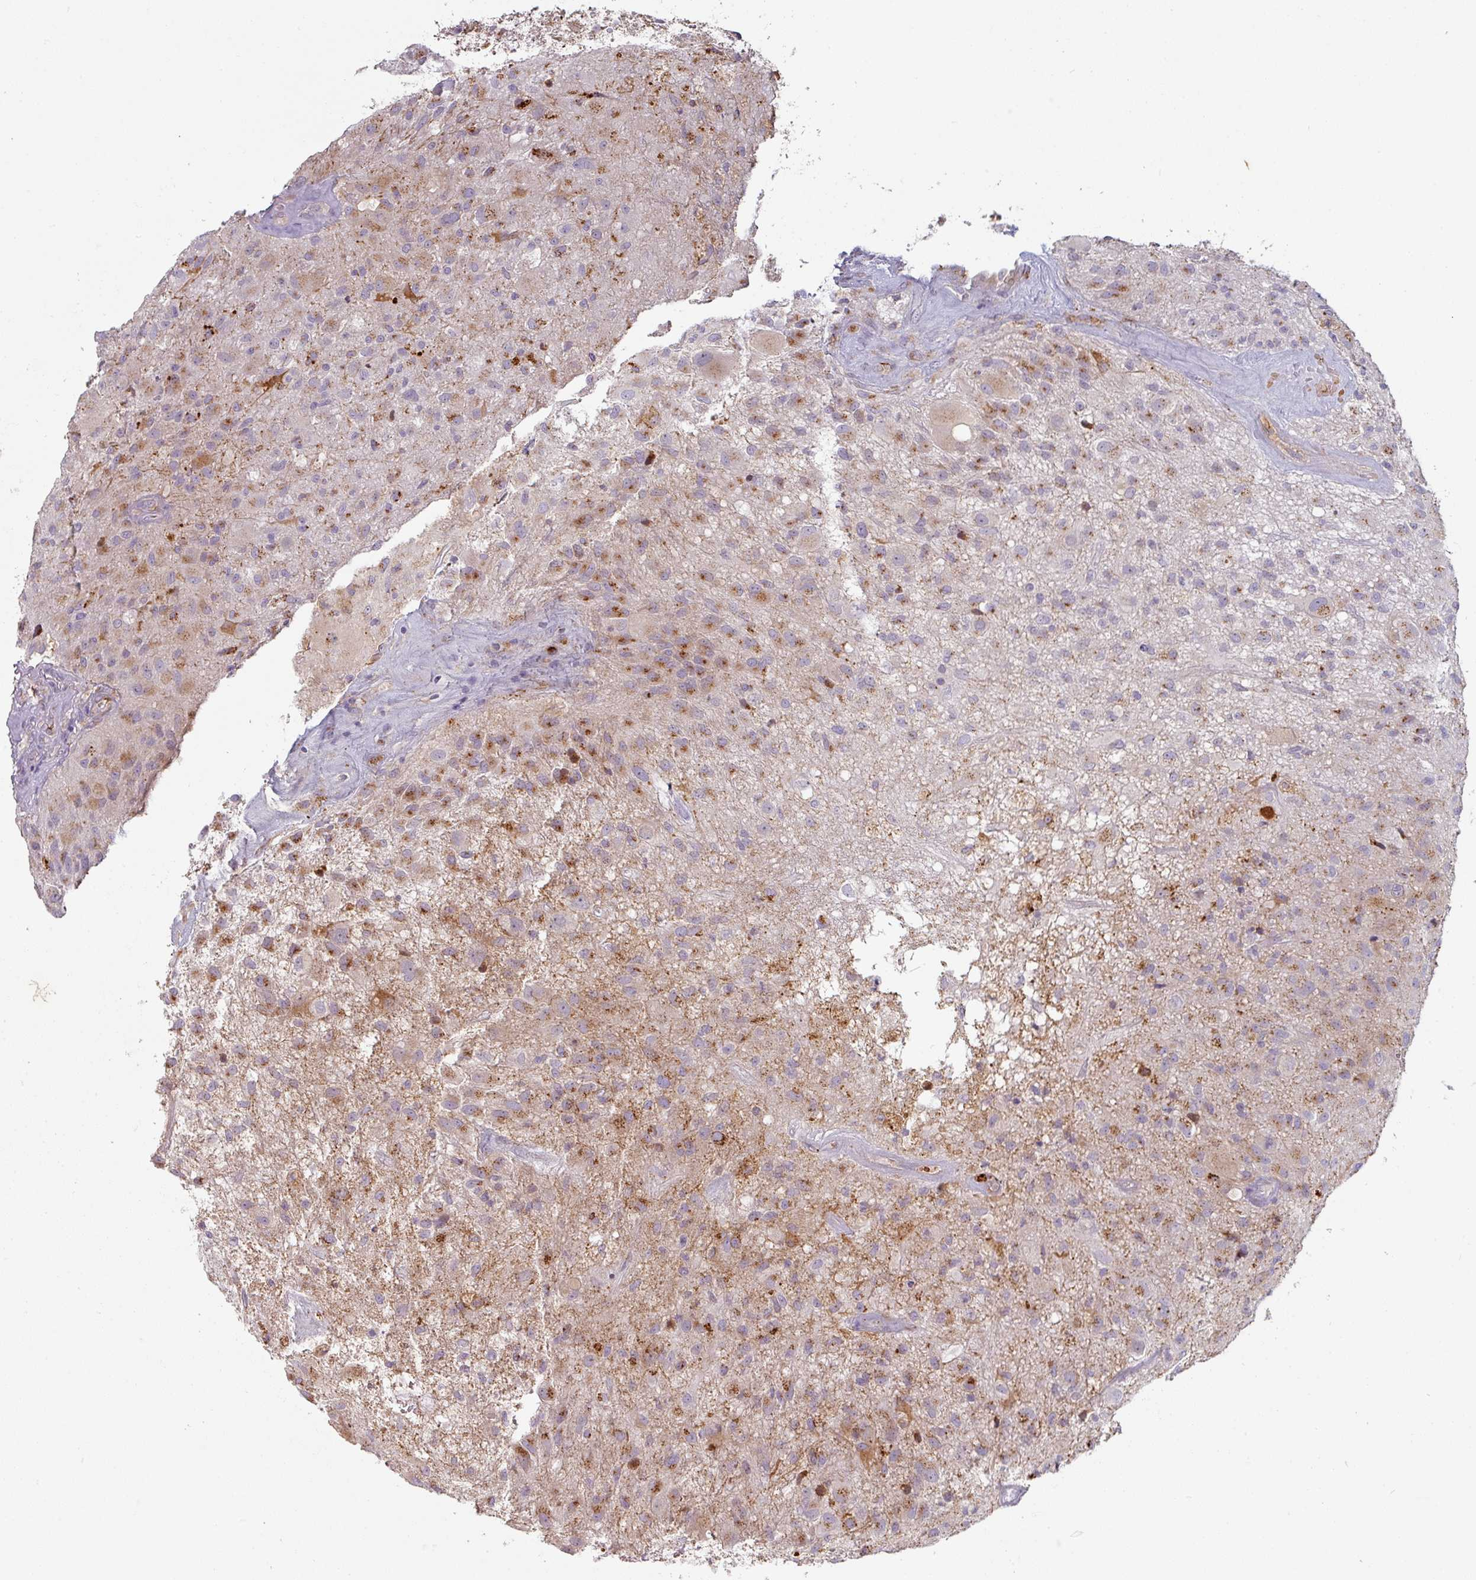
{"staining": {"intensity": "moderate", "quantity": "25%-75%", "location": "cytoplasmic/membranous"}, "tissue": "glioma", "cell_type": "Tumor cells", "image_type": "cancer", "snomed": [{"axis": "morphology", "description": "Glioma, malignant, High grade"}, {"axis": "topography", "description": "Brain"}], "caption": "Immunohistochemical staining of human glioma exhibits medium levels of moderate cytoplasmic/membranous staining in about 25%-75% of tumor cells.", "gene": "PRODH2", "patient": {"sex": "female", "age": 67}}